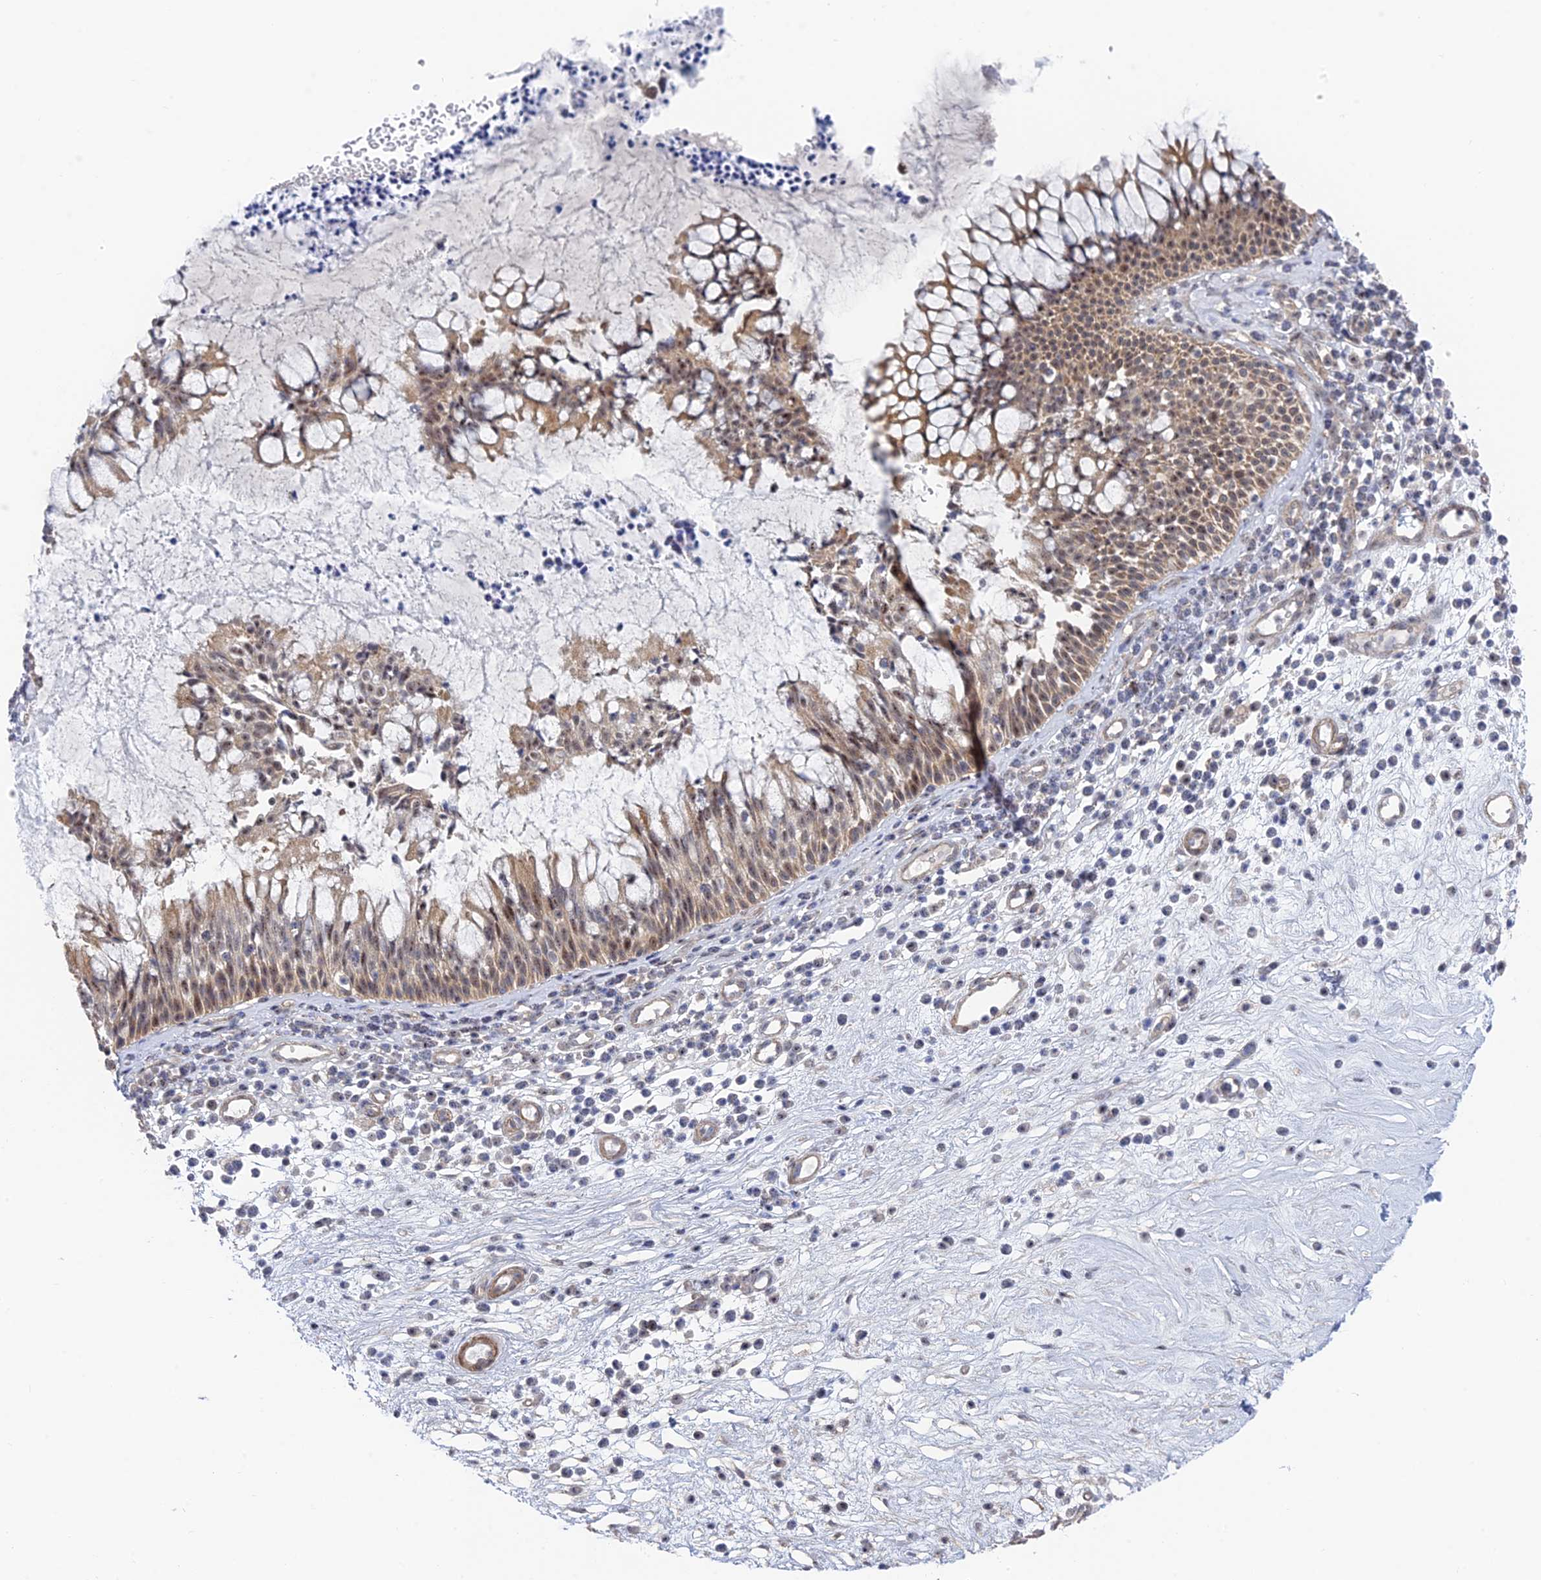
{"staining": {"intensity": "weak", "quantity": ">75%", "location": "cytoplasmic/membranous,nuclear"}, "tissue": "nasopharynx", "cell_type": "Respiratory epithelial cells", "image_type": "normal", "snomed": [{"axis": "morphology", "description": "Normal tissue, NOS"}, {"axis": "morphology", "description": "Inflammation, NOS"}, {"axis": "topography", "description": "Nasopharynx"}], "caption": "Normal nasopharynx was stained to show a protein in brown. There is low levels of weak cytoplasmic/membranous,nuclear expression in about >75% of respiratory epithelial cells.", "gene": "CFAP92", "patient": {"sex": "male", "age": 70}}